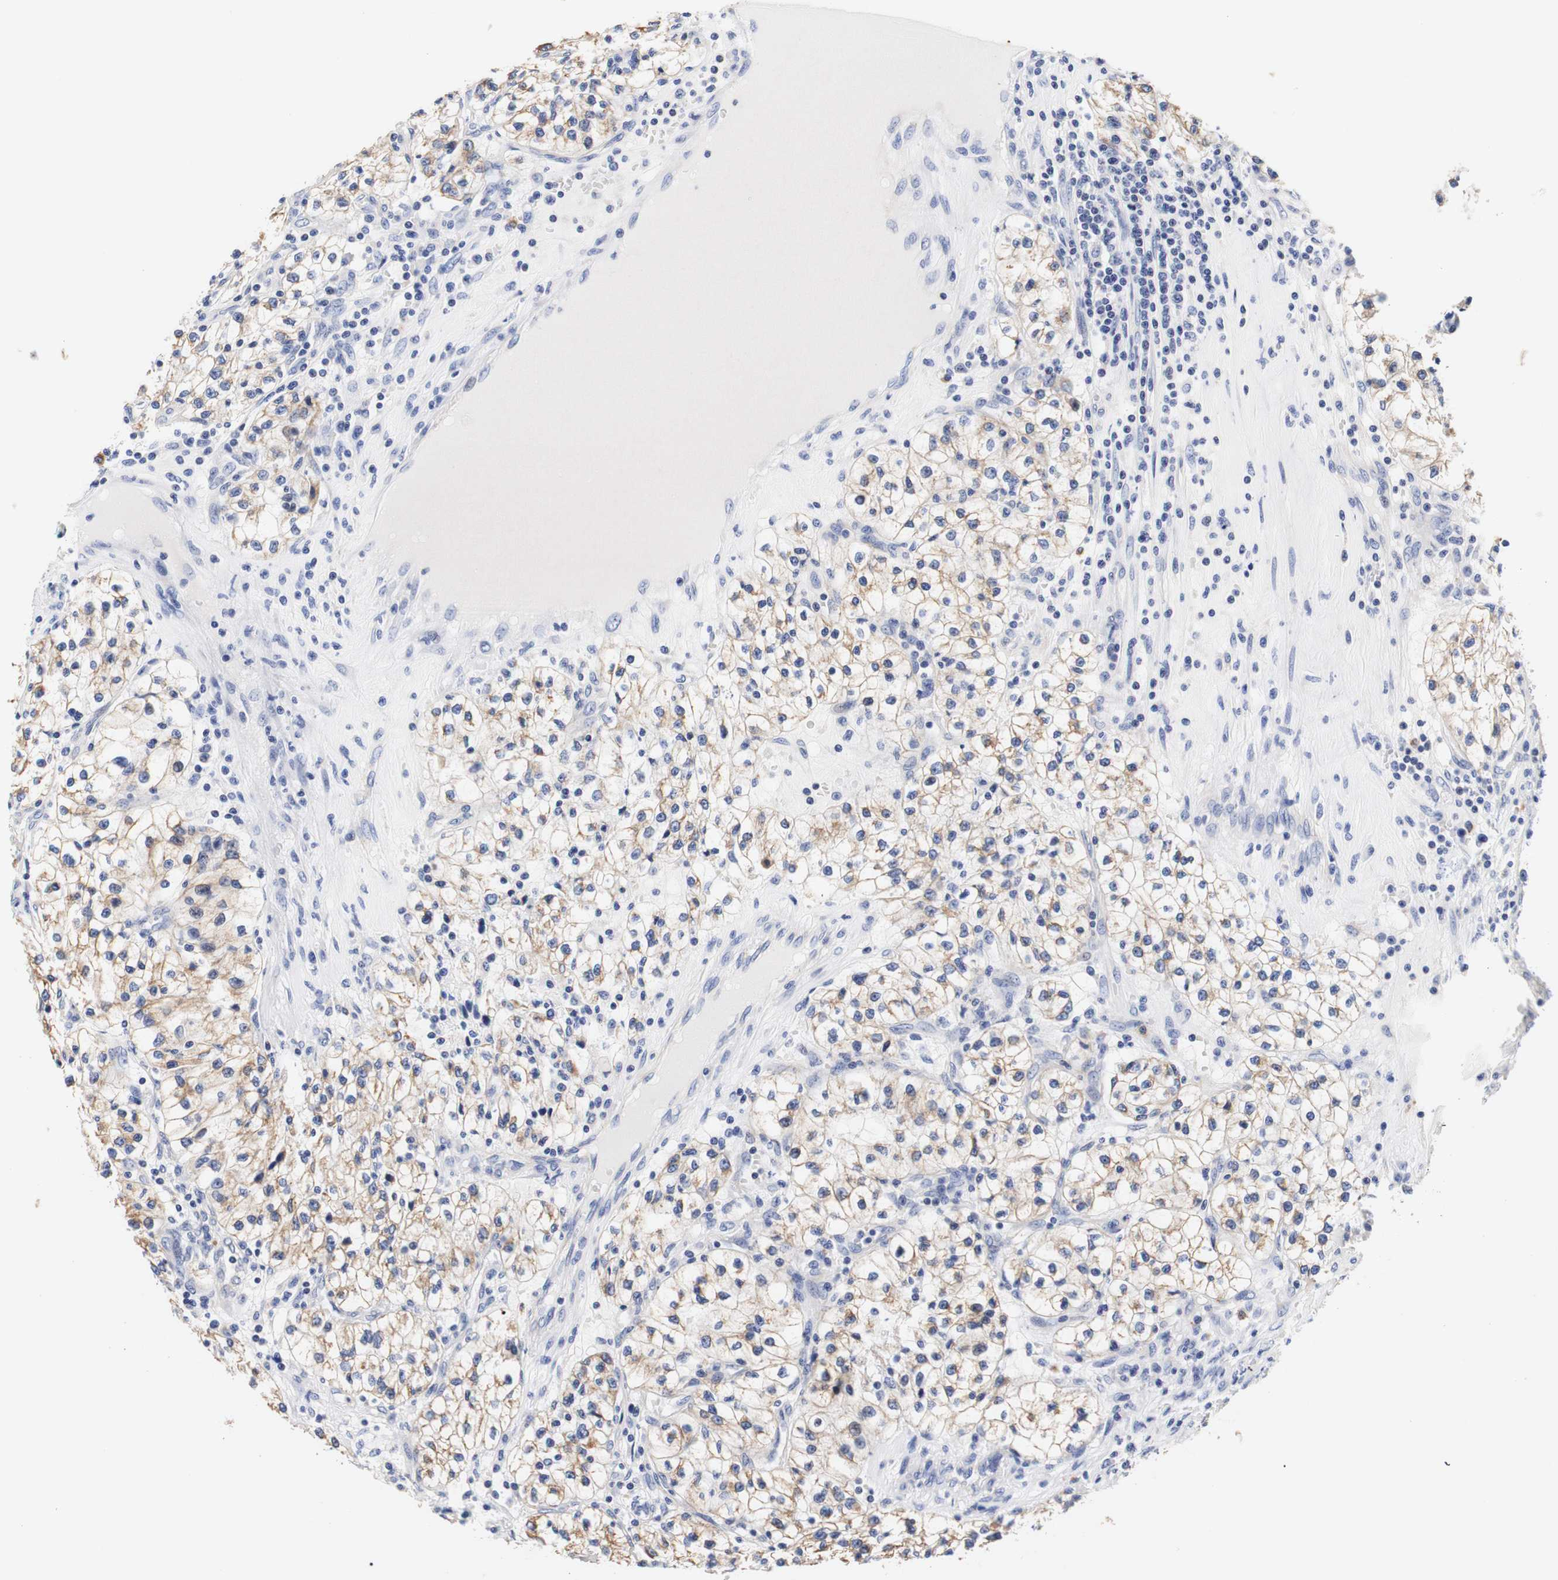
{"staining": {"intensity": "weak", "quantity": ">75%", "location": "cytoplasmic/membranous"}, "tissue": "renal cancer", "cell_type": "Tumor cells", "image_type": "cancer", "snomed": [{"axis": "morphology", "description": "Adenocarcinoma, NOS"}, {"axis": "topography", "description": "Kidney"}], "caption": "IHC image of renal cancer stained for a protein (brown), which reveals low levels of weak cytoplasmic/membranous positivity in approximately >75% of tumor cells.", "gene": "CAMK4", "patient": {"sex": "female", "age": 57}}